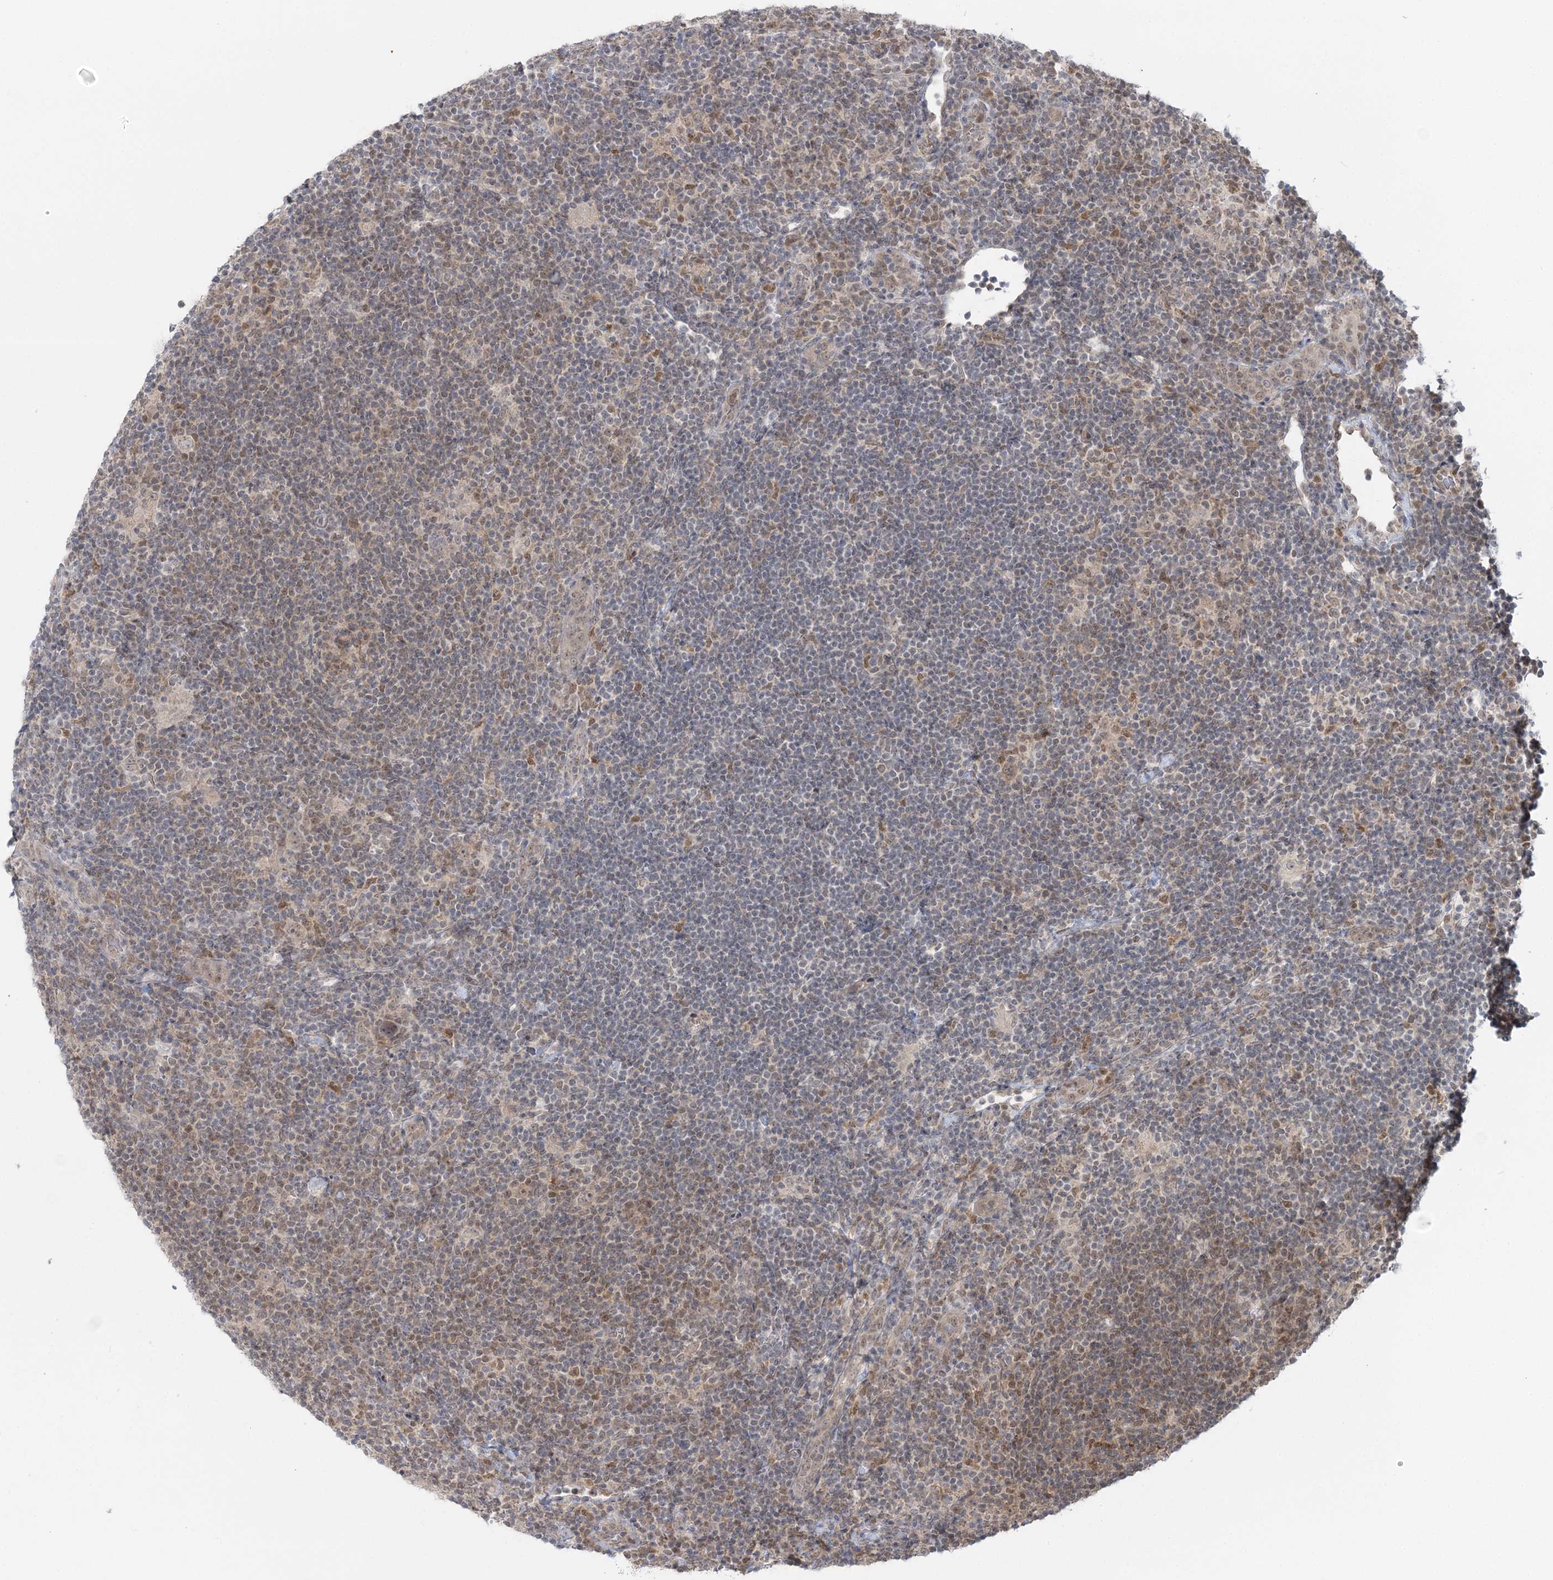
{"staining": {"intensity": "weak", "quantity": "<25%", "location": "cytoplasmic/membranous,nuclear"}, "tissue": "lymphoma", "cell_type": "Tumor cells", "image_type": "cancer", "snomed": [{"axis": "morphology", "description": "Hodgkin's disease, NOS"}, {"axis": "topography", "description": "Lymph node"}], "caption": "This is an IHC image of human Hodgkin's disease. There is no staining in tumor cells.", "gene": "ZFAND6", "patient": {"sex": "female", "age": 57}}